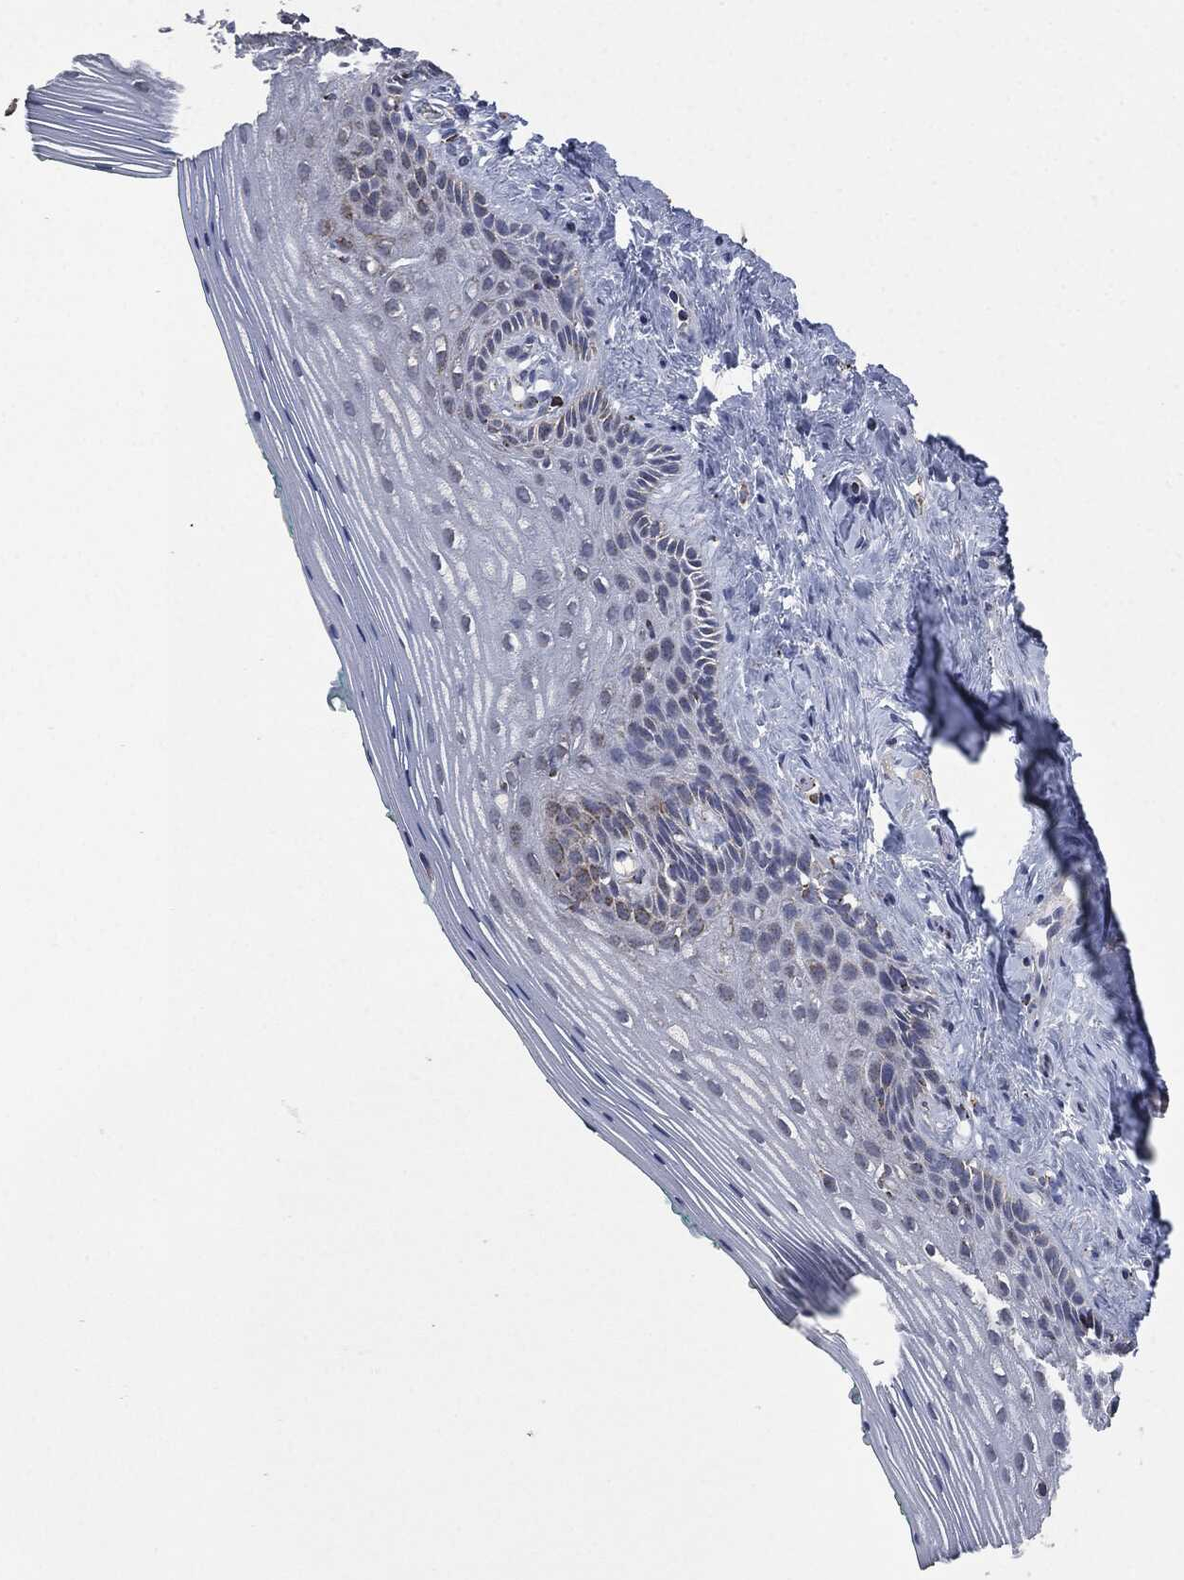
{"staining": {"intensity": "strong", "quantity": "<25%", "location": "cytoplasmic/membranous"}, "tissue": "vagina", "cell_type": "Squamous epithelial cells", "image_type": "normal", "snomed": [{"axis": "morphology", "description": "Normal tissue, NOS"}, {"axis": "topography", "description": "Vagina"}], "caption": "This is a photomicrograph of immunohistochemistry staining of unremarkable vagina, which shows strong expression in the cytoplasmic/membranous of squamous epithelial cells.", "gene": "RYK", "patient": {"sex": "female", "age": 45}}